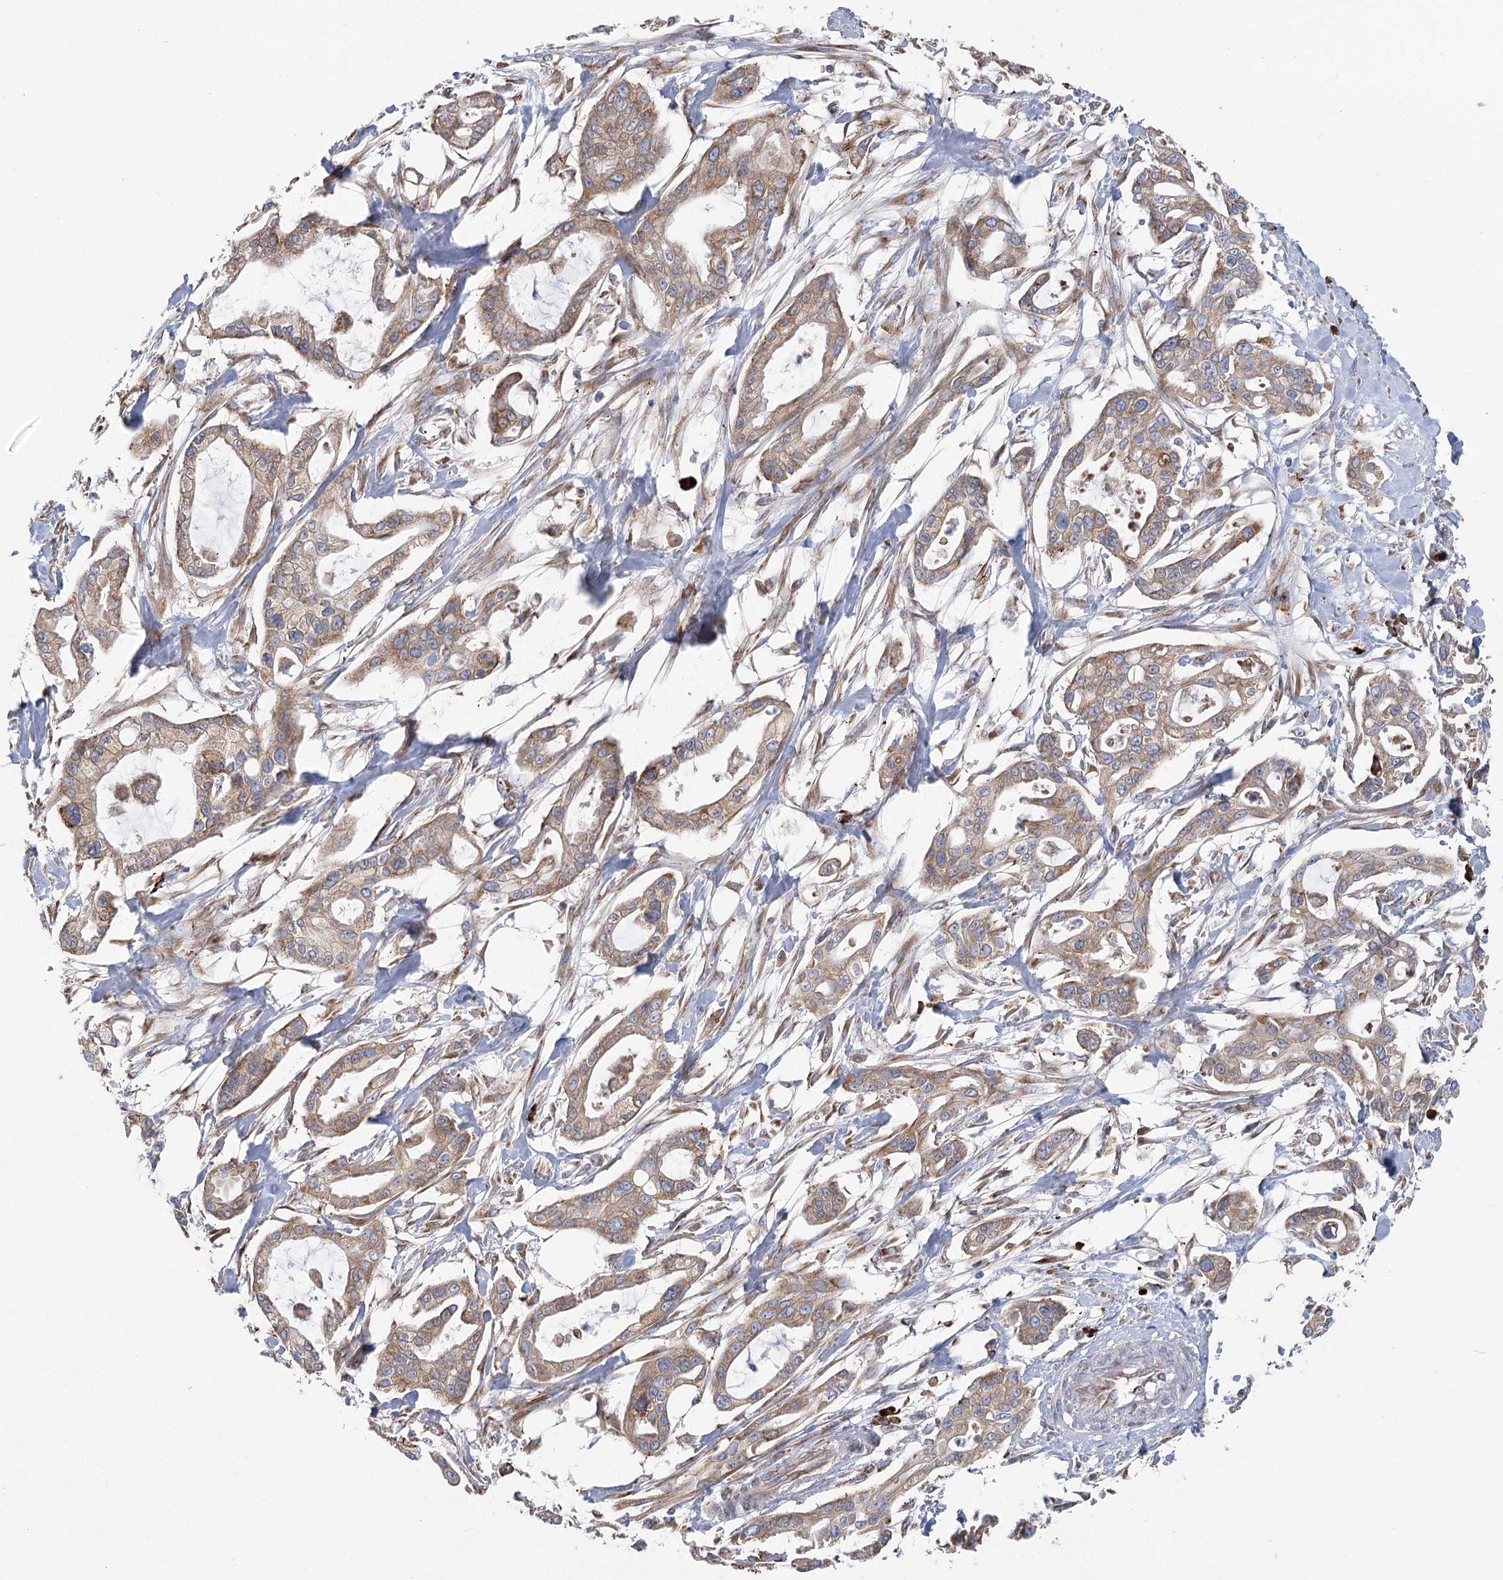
{"staining": {"intensity": "moderate", "quantity": ">75%", "location": "cytoplasmic/membranous"}, "tissue": "pancreatic cancer", "cell_type": "Tumor cells", "image_type": "cancer", "snomed": [{"axis": "morphology", "description": "Adenocarcinoma, NOS"}, {"axis": "topography", "description": "Pancreas"}], "caption": "This is a photomicrograph of immunohistochemistry (IHC) staining of pancreatic adenocarcinoma, which shows moderate expression in the cytoplasmic/membranous of tumor cells.", "gene": "METTL24", "patient": {"sex": "male", "age": 68}}